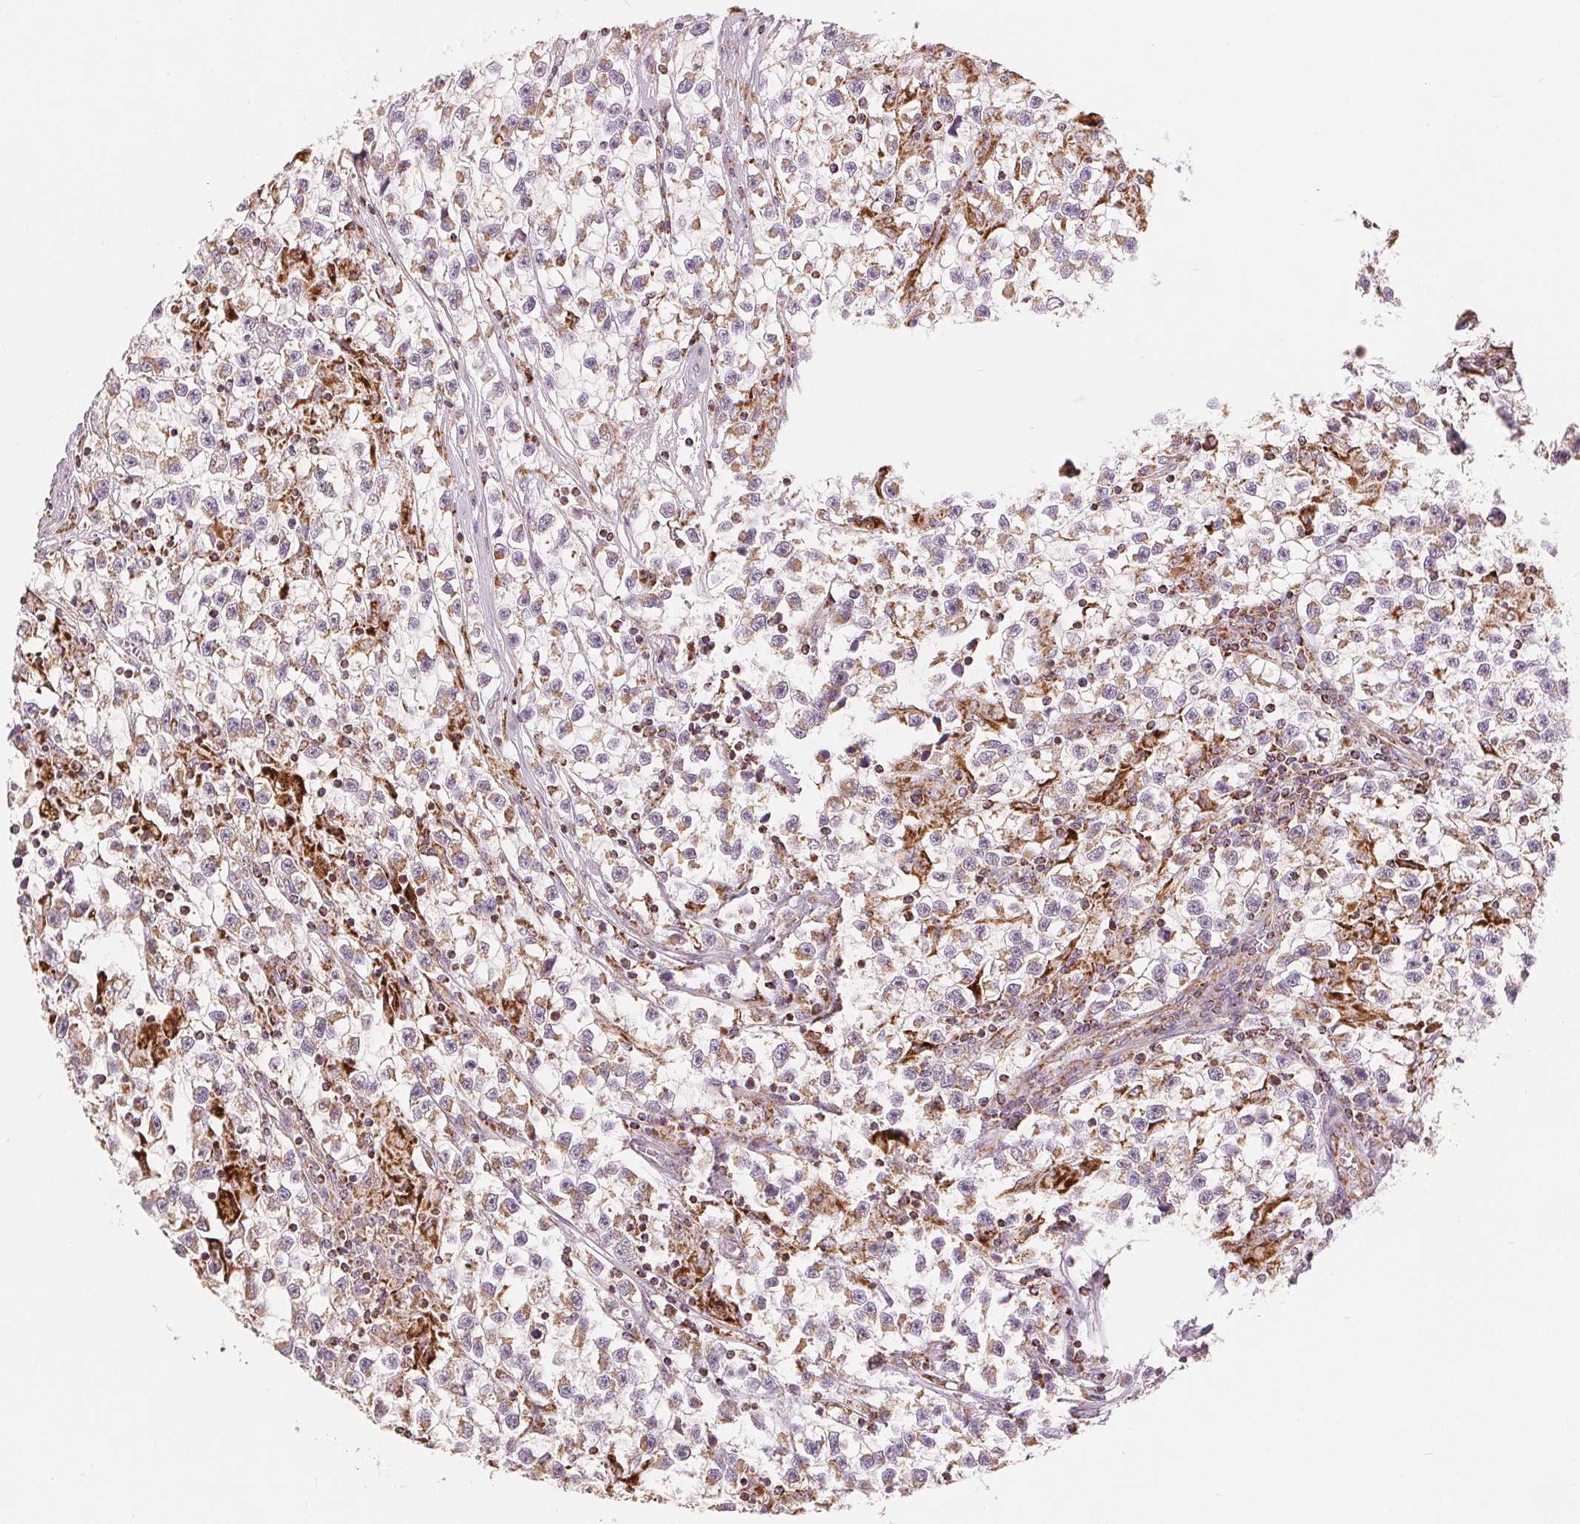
{"staining": {"intensity": "weak", "quantity": "<25%", "location": "cytoplasmic/membranous"}, "tissue": "testis cancer", "cell_type": "Tumor cells", "image_type": "cancer", "snomed": [{"axis": "morphology", "description": "Seminoma, NOS"}, {"axis": "topography", "description": "Testis"}], "caption": "Immunohistochemistry (IHC) photomicrograph of human testis cancer (seminoma) stained for a protein (brown), which reveals no positivity in tumor cells.", "gene": "SDHB", "patient": {"sex": "male", "age": 31}}